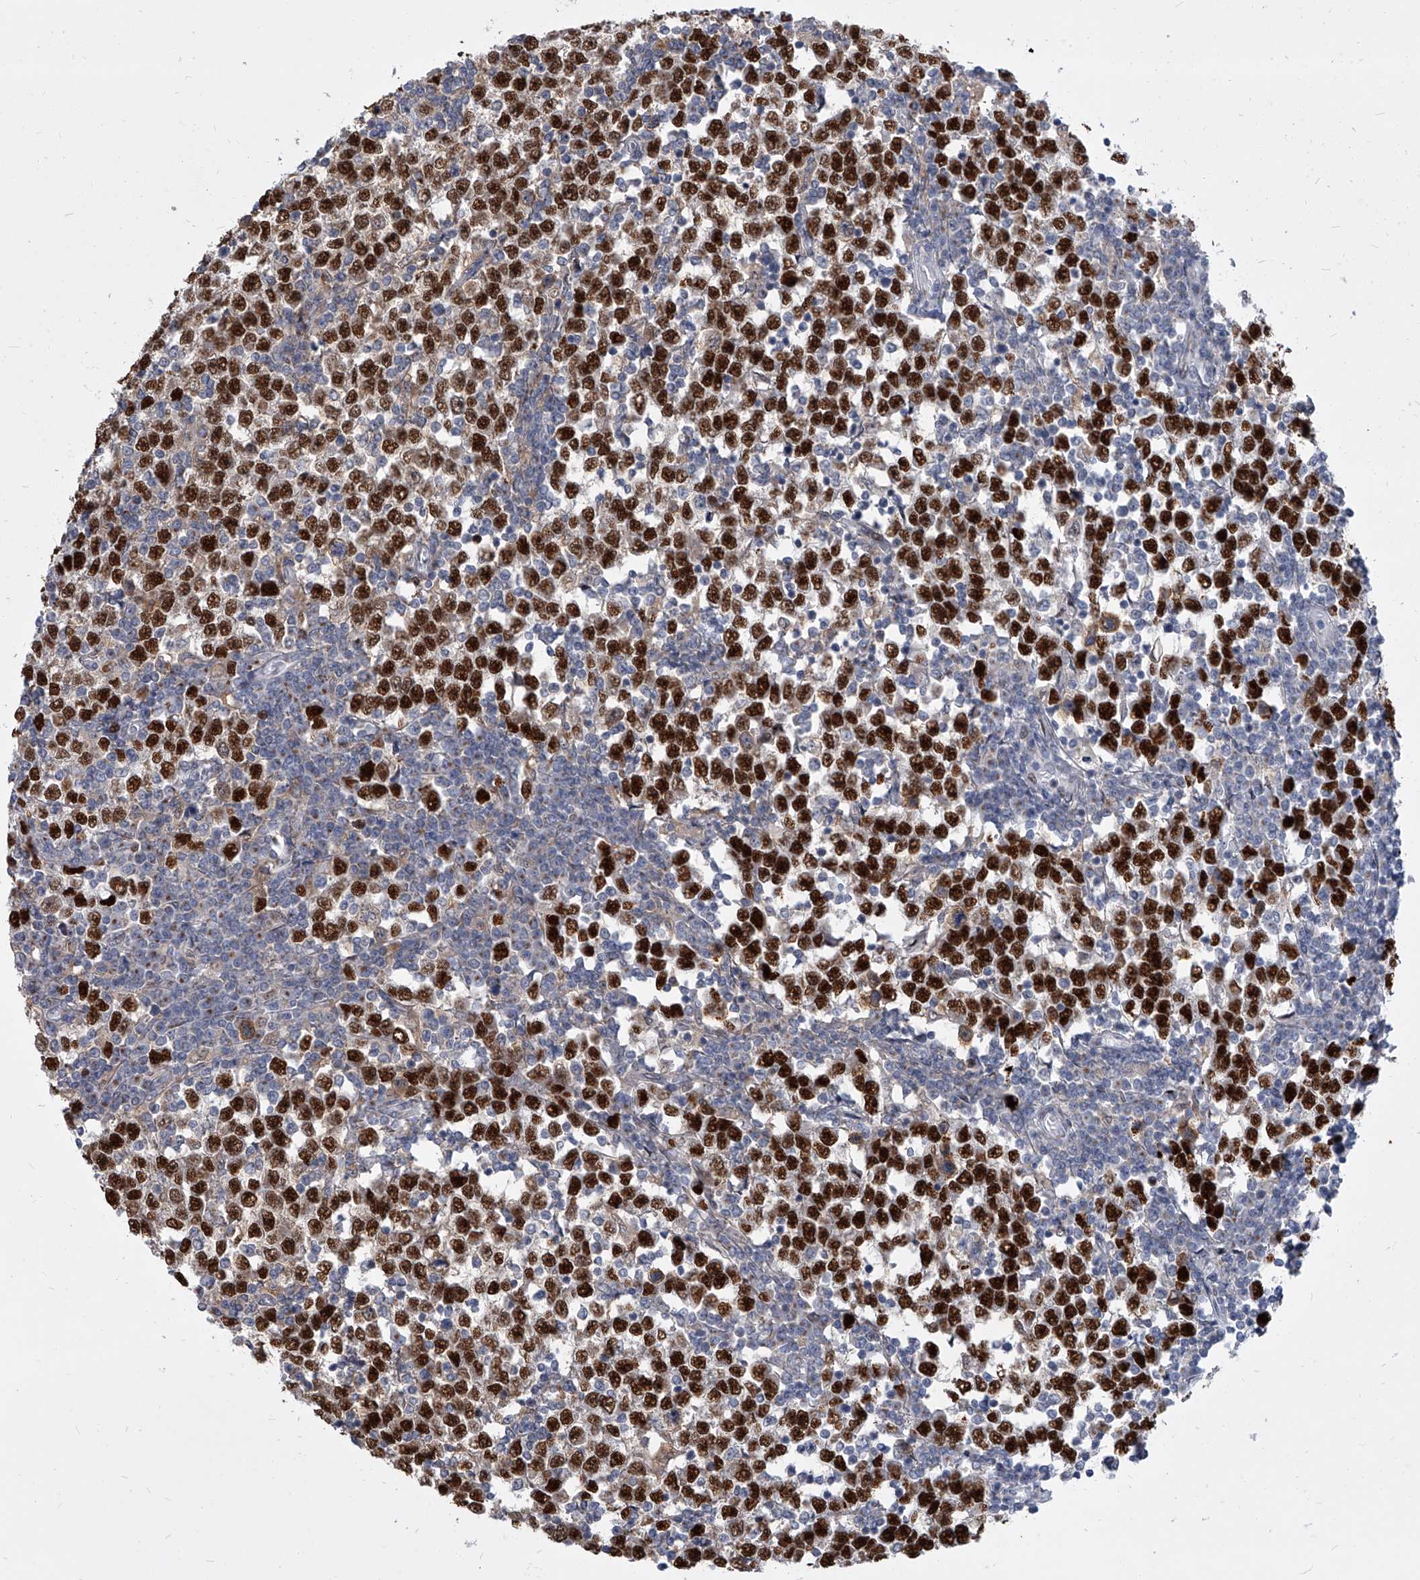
{"staining": {"intensity": "strong", "quantity": ">75%", "location": "nuclear"}, "tissue": "testis cancer", "cell_type": "Tumor cells", "image_type": "cancer", "snomed": [{"axis": "morphology", "description": "Seminoma, NOS"}, {"axis": "topography", "description": "Testis"}], "caption": "Immunohistochemistry (IHC) of testis cancer exhibits high levels of strong nuclear expression in approximately >75% of tumor cells.", "gene": "EVA1C", "patient": {"sex": "male", "age": 65}}